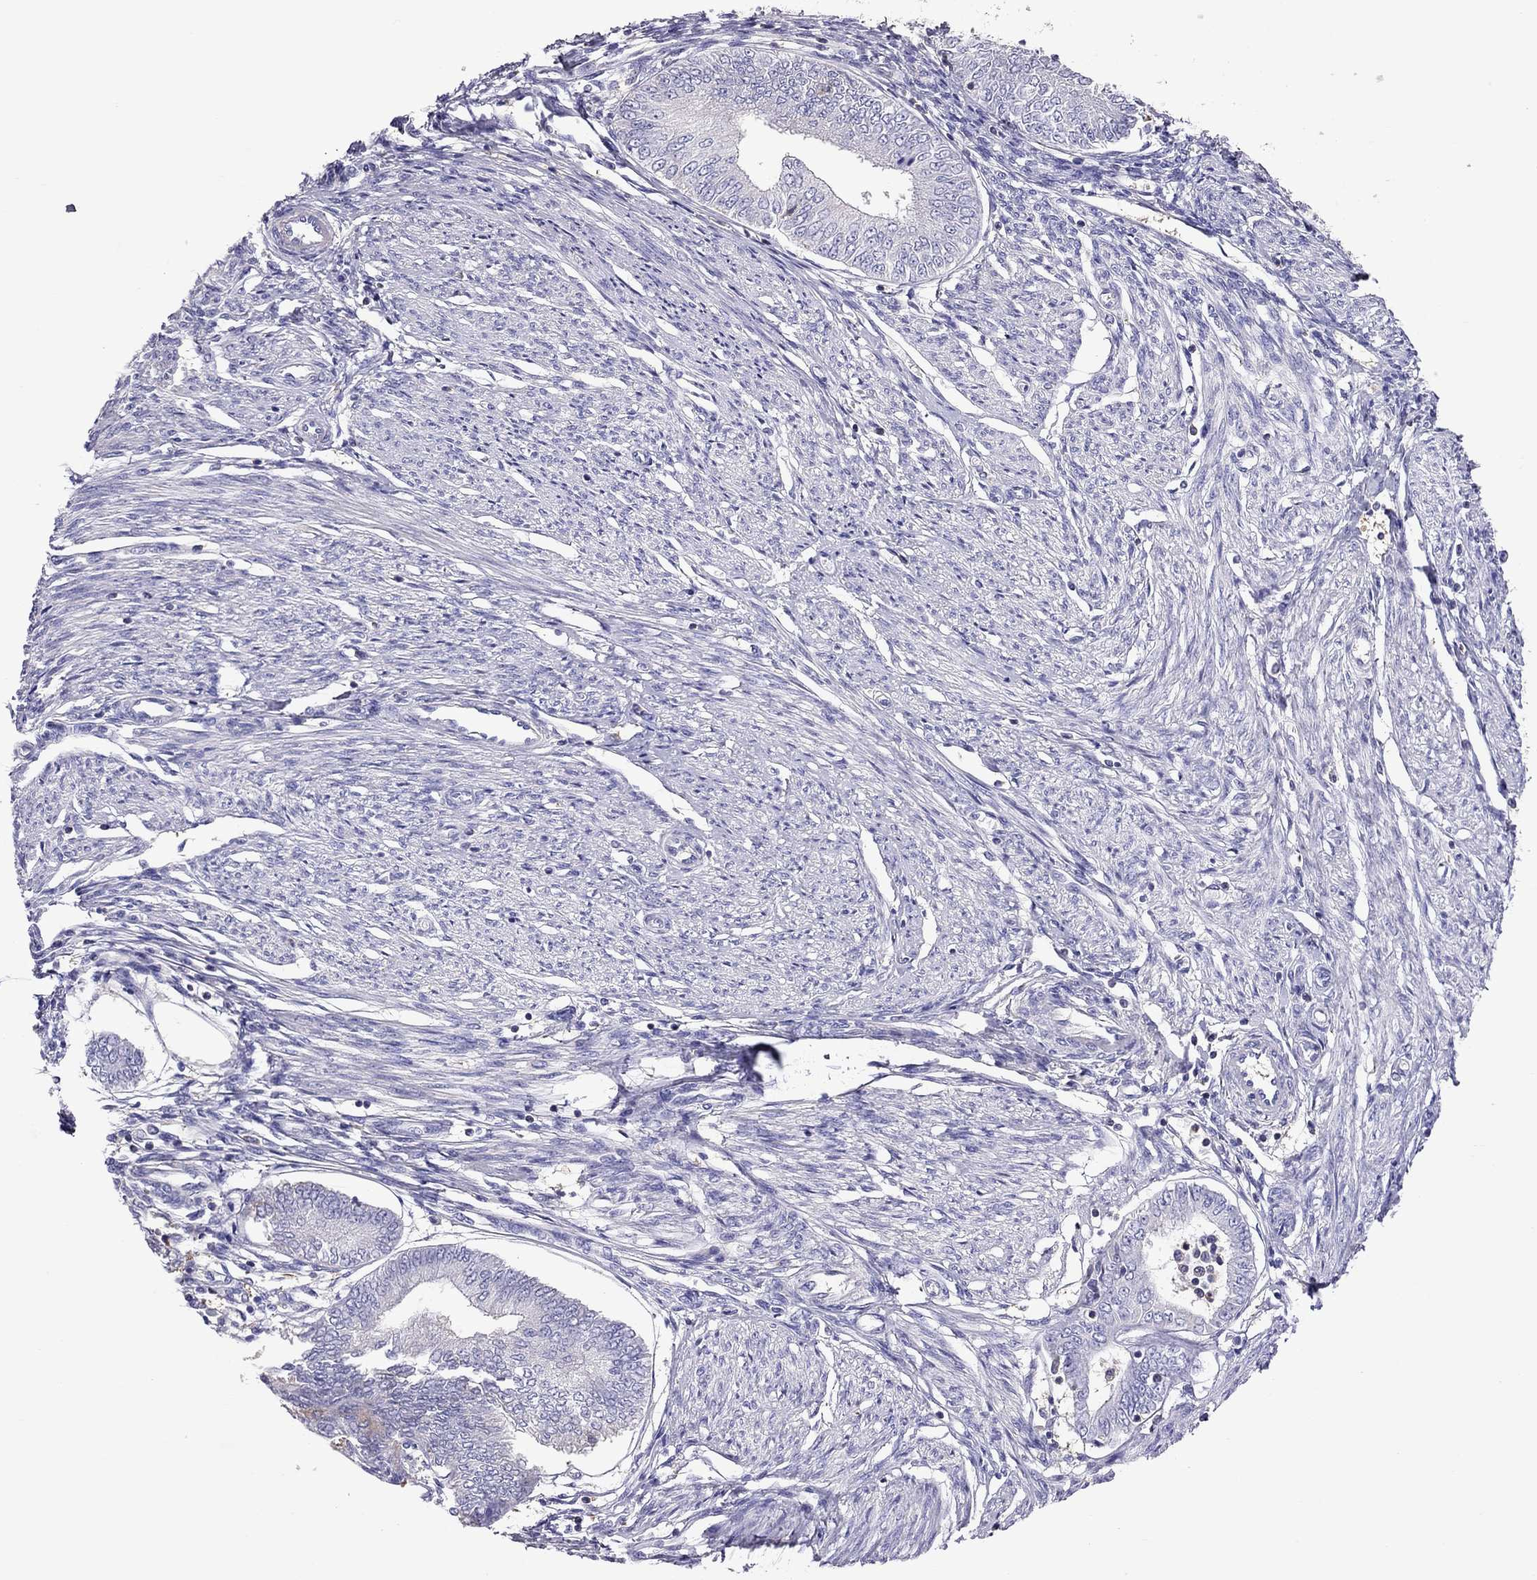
{"staining": {"intensity": "negative", "quantity": "none", "location": "none"}, "tissue": "endometrial cancer", "cell_type": "Tumor cells", "image_type": "cancer", "snomed": [{"axis": "morphology", "description": "Adenocarcinoma, NOS"}, {"axis": "topography", "description": "Endometrium"}], "caption": "IHC micrograph of human adenocarcinoma (endometrial) stained for a protein (brown), which demonstrates no expression in tumor cells.", "gene": "TEX22", "patient": {"sex": "female", "age": 68}}